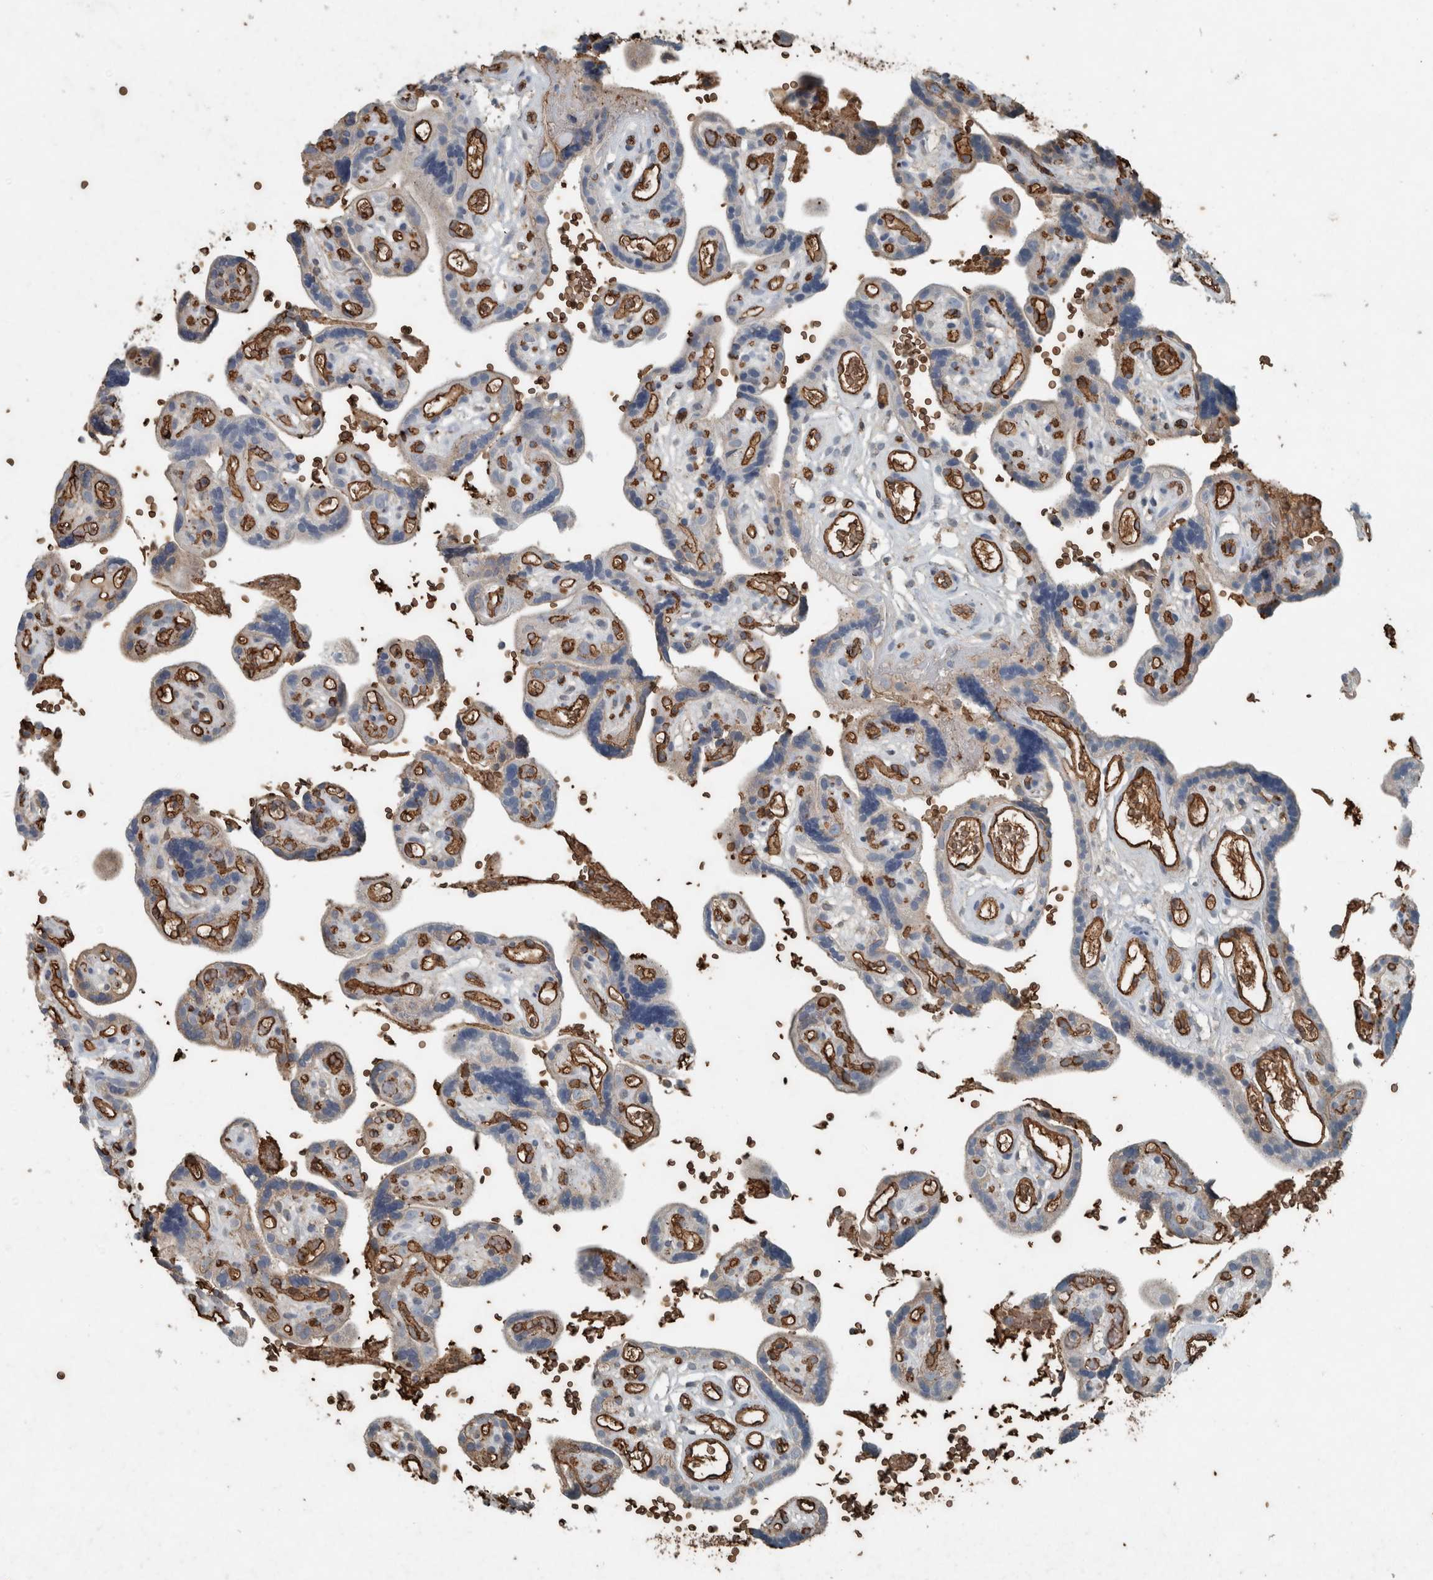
{"staining": {"intensity": "negative", "quantity": "none", "location": "none"}, "tissue": "placenta", "cell_type": "Decidual cells", "image_type": "normal", "snomed": [{"axis": "morphology", "description": "Normal tissue, NOS"}, {"axis": "topography", "description": "Placenta"}], "caption": "Decidual cells show no significant protein staining in normal placenta. (DAB immunohistochemistry, high magnification).", "gene": "LBP", "patient": {"sex": "female", "age": 30}}